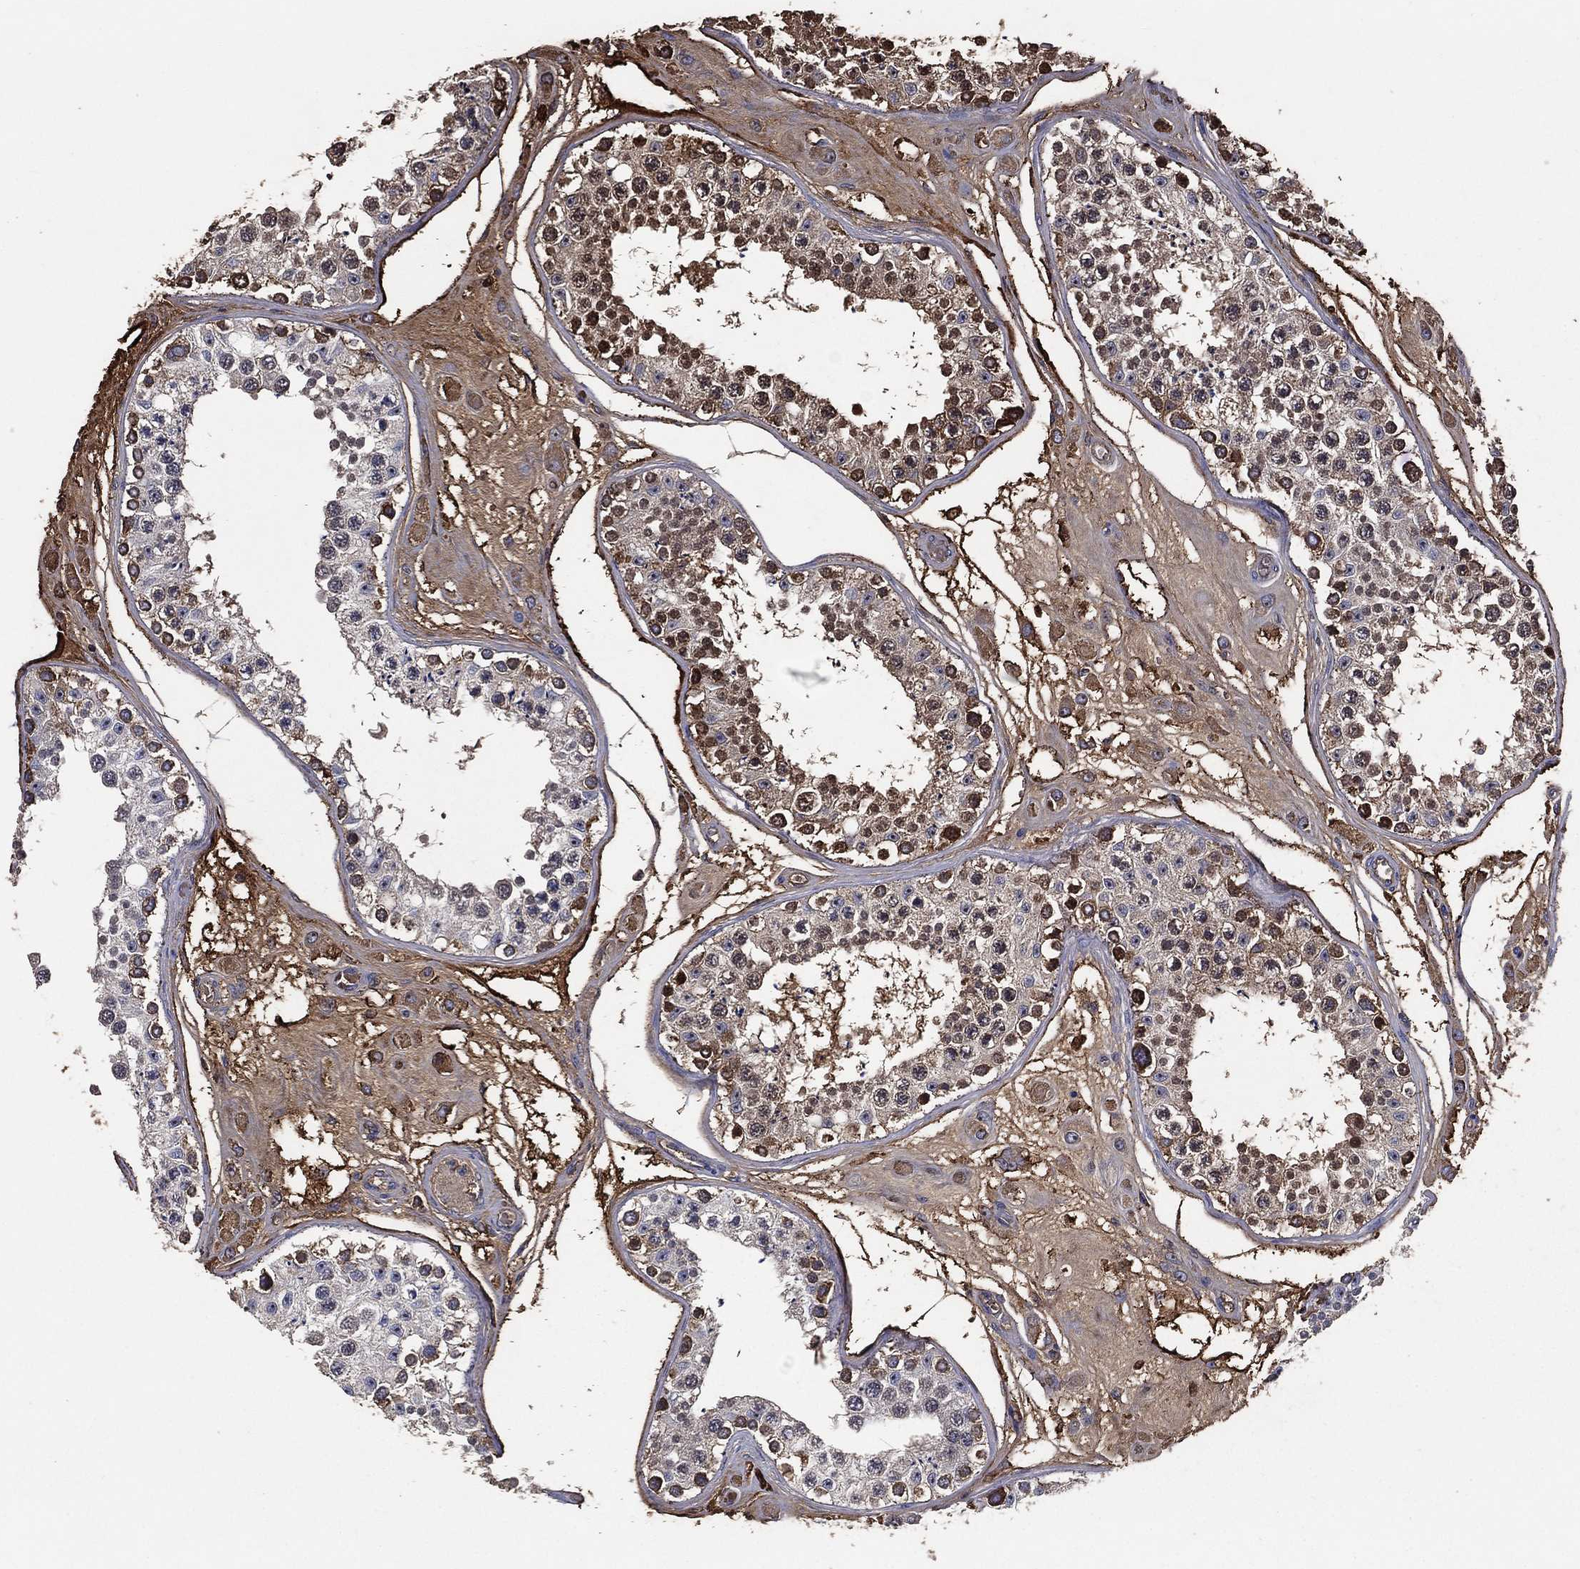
{"staining": {"intensity": "moderate", "quantity": "<25%", "location": "cytoplasmic/membranous,nuclear"}, "tissue": "testis", "cell_type": "Cells in seminiferous ducts", "image_type": "normal", "snomed": [{"axis": "morphology", "description": "Normal tissue, NOS"}, {"axis": "topography", "description": "Testis"}], "caption": "This histopathology image exhibits IHC staining of benign human testis, with low moderate cytoplasmic/membranous,nuclear expression in about <25% of cells in seminiferous ducts.", "gene": "EFNA1", "patient": {"sex": "male", "age": 25}}